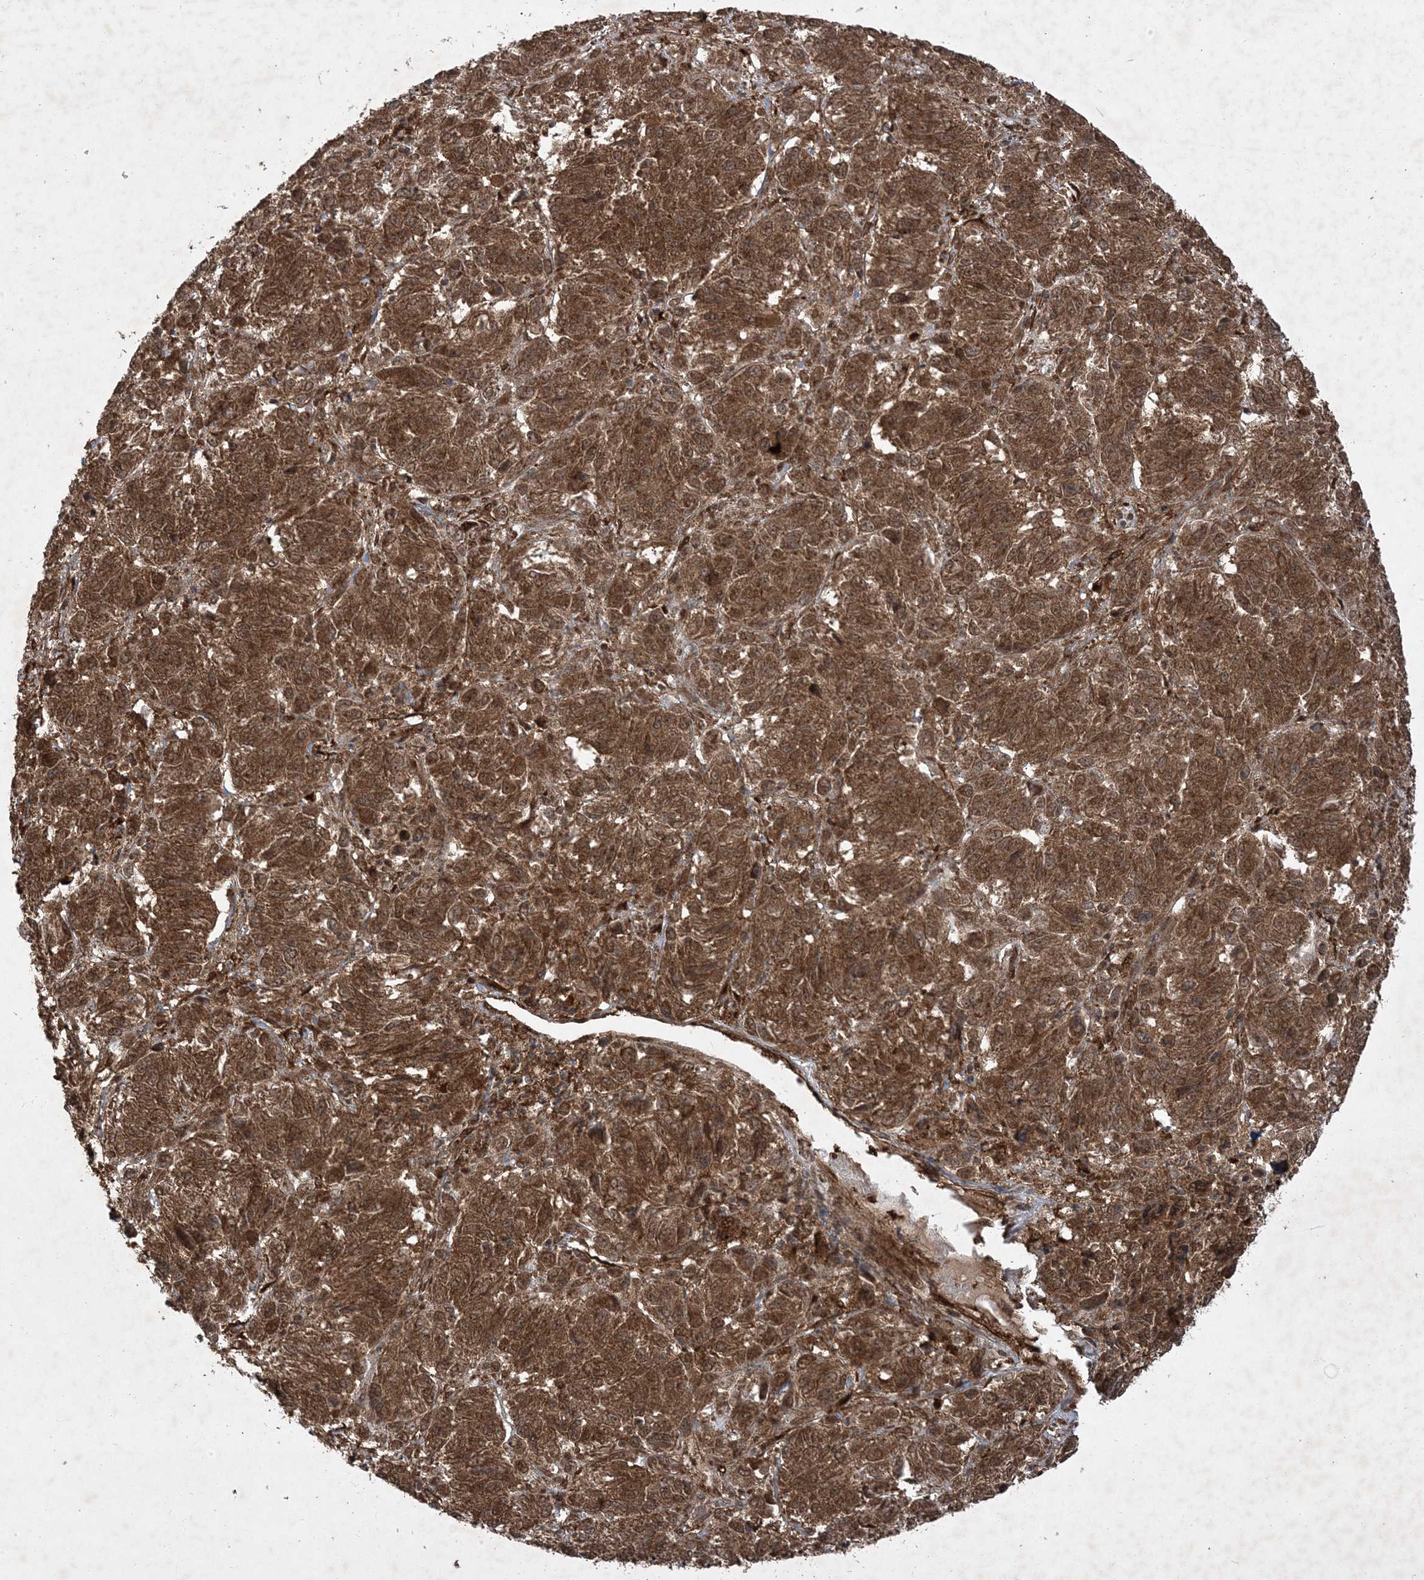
{"staining": {"intensity": "strong", "quantity": ">75%", "location": "cytoplasmic/membranous,nuclear"}, "tissue": "melanoma", "cell_type": "Tumor cells", "image_type": "cancer", "snomed": [{"axis": "morphology", "description": "Malignant melanoma, Metastatic site"}, {"axis": "topography", "description": "Lung"}], "caption": "Malignant melanoma (metastatic site) stained for a protein (brown) demonstrates strong cytoplasmic/membranous and nuclear positive expression in about >75% of tumor cells.", "gene": "PLEKHM2", "patient": {"sex": "male", "age": 64}}